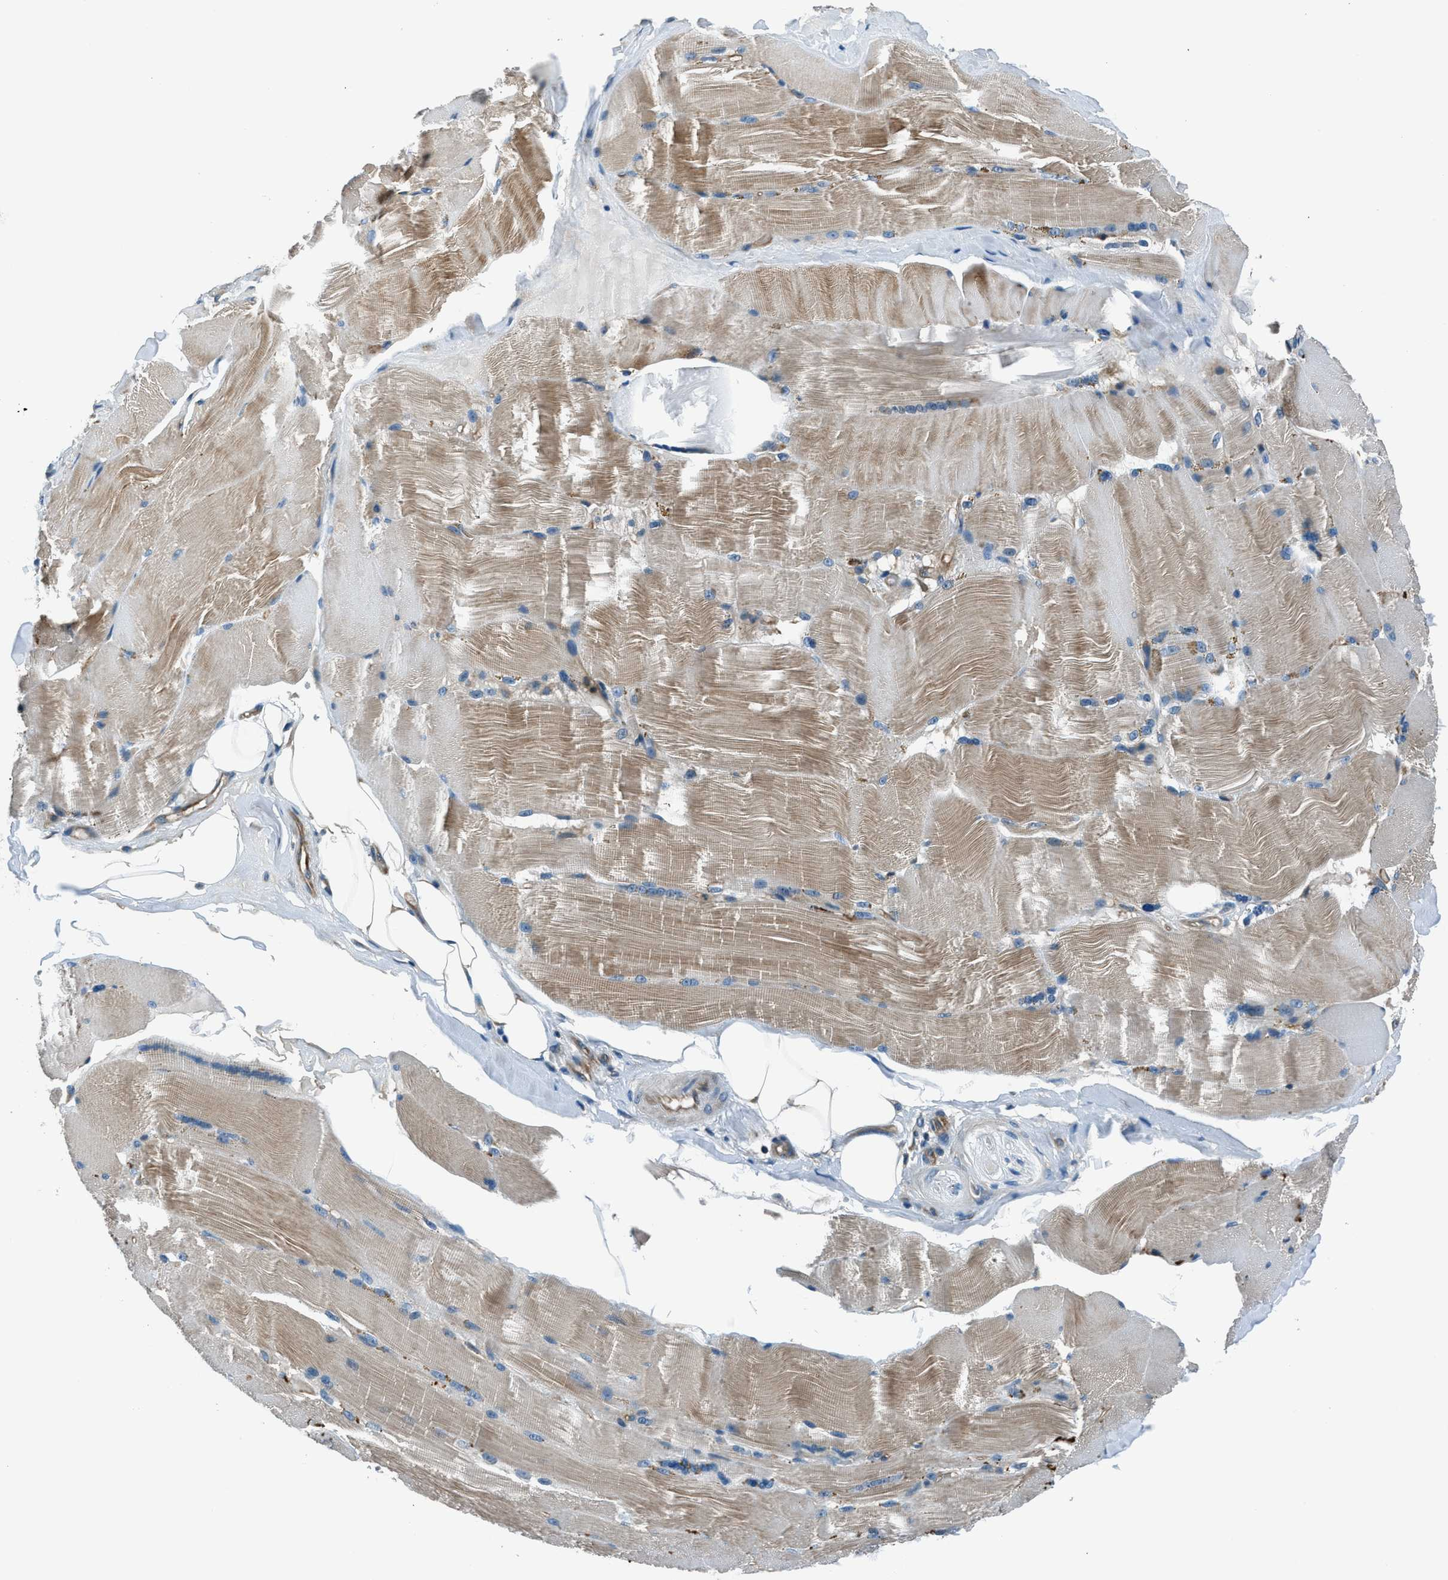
{"staining": {"intensity": "moderate", "quantity": ">75%", "location": "cytoplasmic/membranous"}, "tissue": "skeletal muscle", "cell_type": "Myocytes", "image_type": "normal", "snomed": [{"axis": "morphology", "description": "Normal tissue, NOS"}, {"axis": "topography", "description": "Skin"}, {"axis": "topography", "description": "Skeletal muscle"}], "caption": "Moderate cytoplasmic/membranous positivity for a protein is present in about >75% of myocytes of unremarkable skeletal muscle using immunohistochemistry.", "gene": "SLC19A2", "patient": {"sex": "male", "age": 83}}